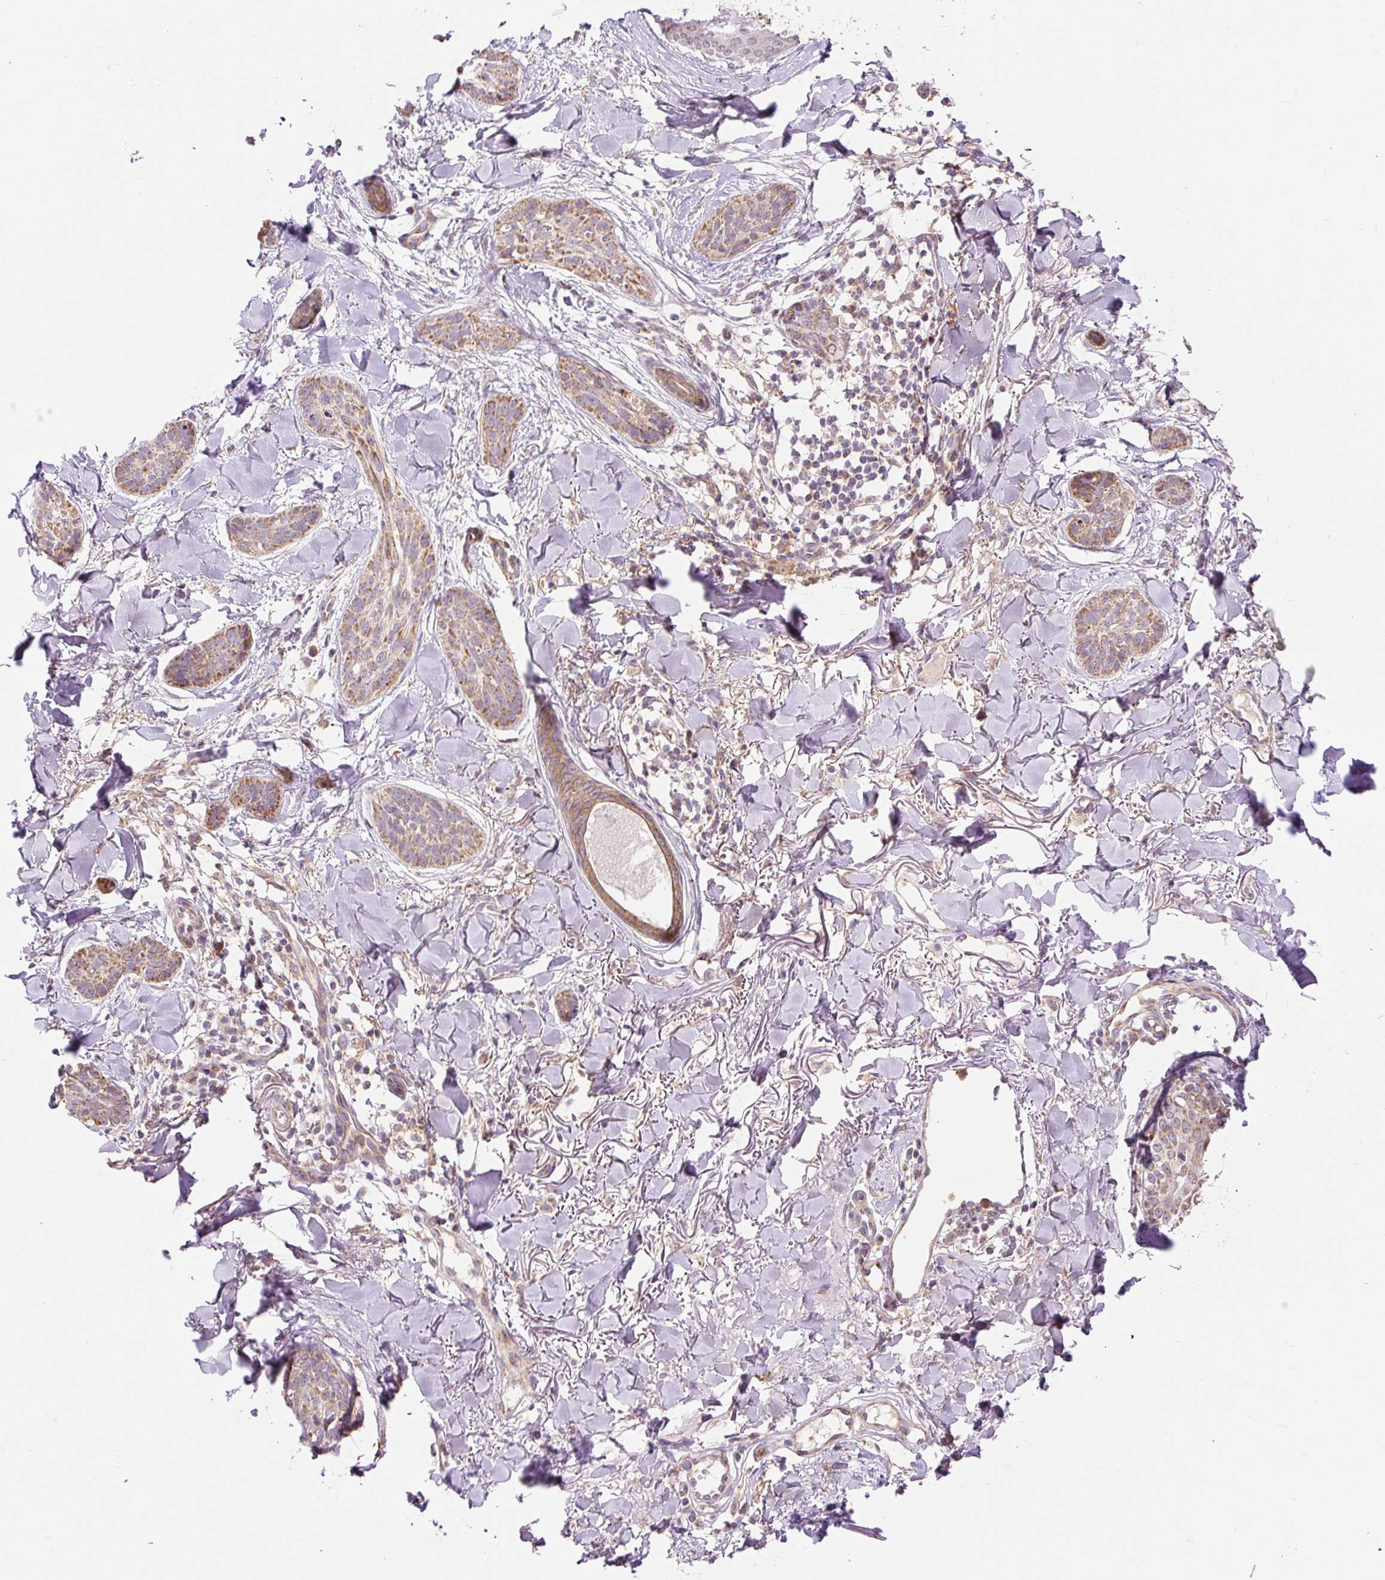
{"staining": {"intensity": "moderate", "quantity": ">75%", "location": "cytoplasmic/membranous"}, "tissue": "skin cancer", "cell_type": "Tumor cells", "image_type": "cancer", "snomed": [{"axis": "morphology", "description": "Basal cell carcinoma"}, {"axis": "topography", "description": "Skin"}], "caption": "A brown stain labels moderate cytoplasmic/membranous expression of a protein in human skin cancer tumor cells.", "gene": "TRIAP1", "patient": {"sex": "male", "age": 52}}